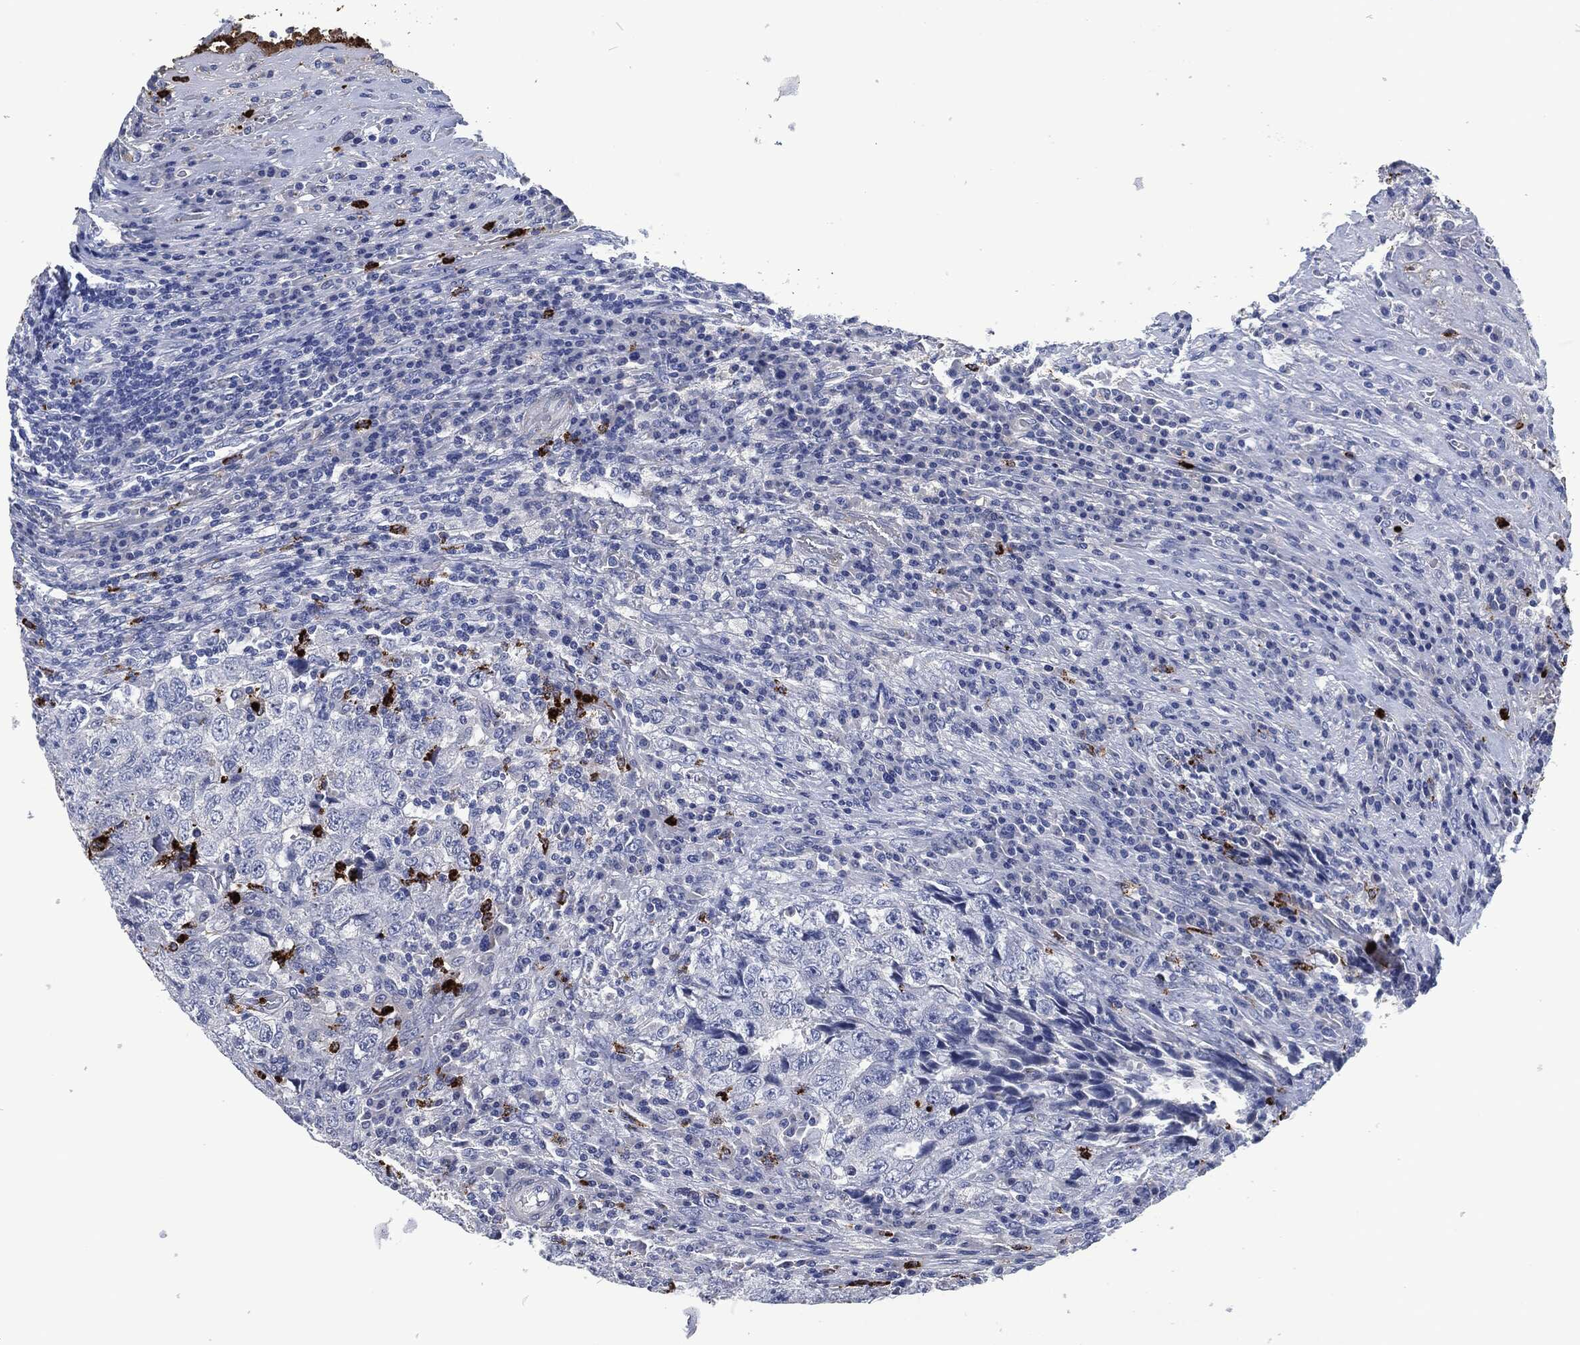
{"staining": {"intensity": "negative", "quantity": "none", "location": "none"}, "tissue": "testis cancer", "cell_type": "Tumor cells", "image_type": "cancer", "snomed": [{"axis": "morphology", "description": "Necrosis, NOS"}, {"axis": "morphology", "description": "Carcinoma, Embryonal, NOS"}, {"axis": "topography", "description": "Testis"}], "caption": "Human embryonal carcinoma (testis) stained for a protein using immunohistochemistry (IHC) exhibits no positivity in tumor cells.", "gene": "MPO", "patient": {"sex": "male", "age": 19}}